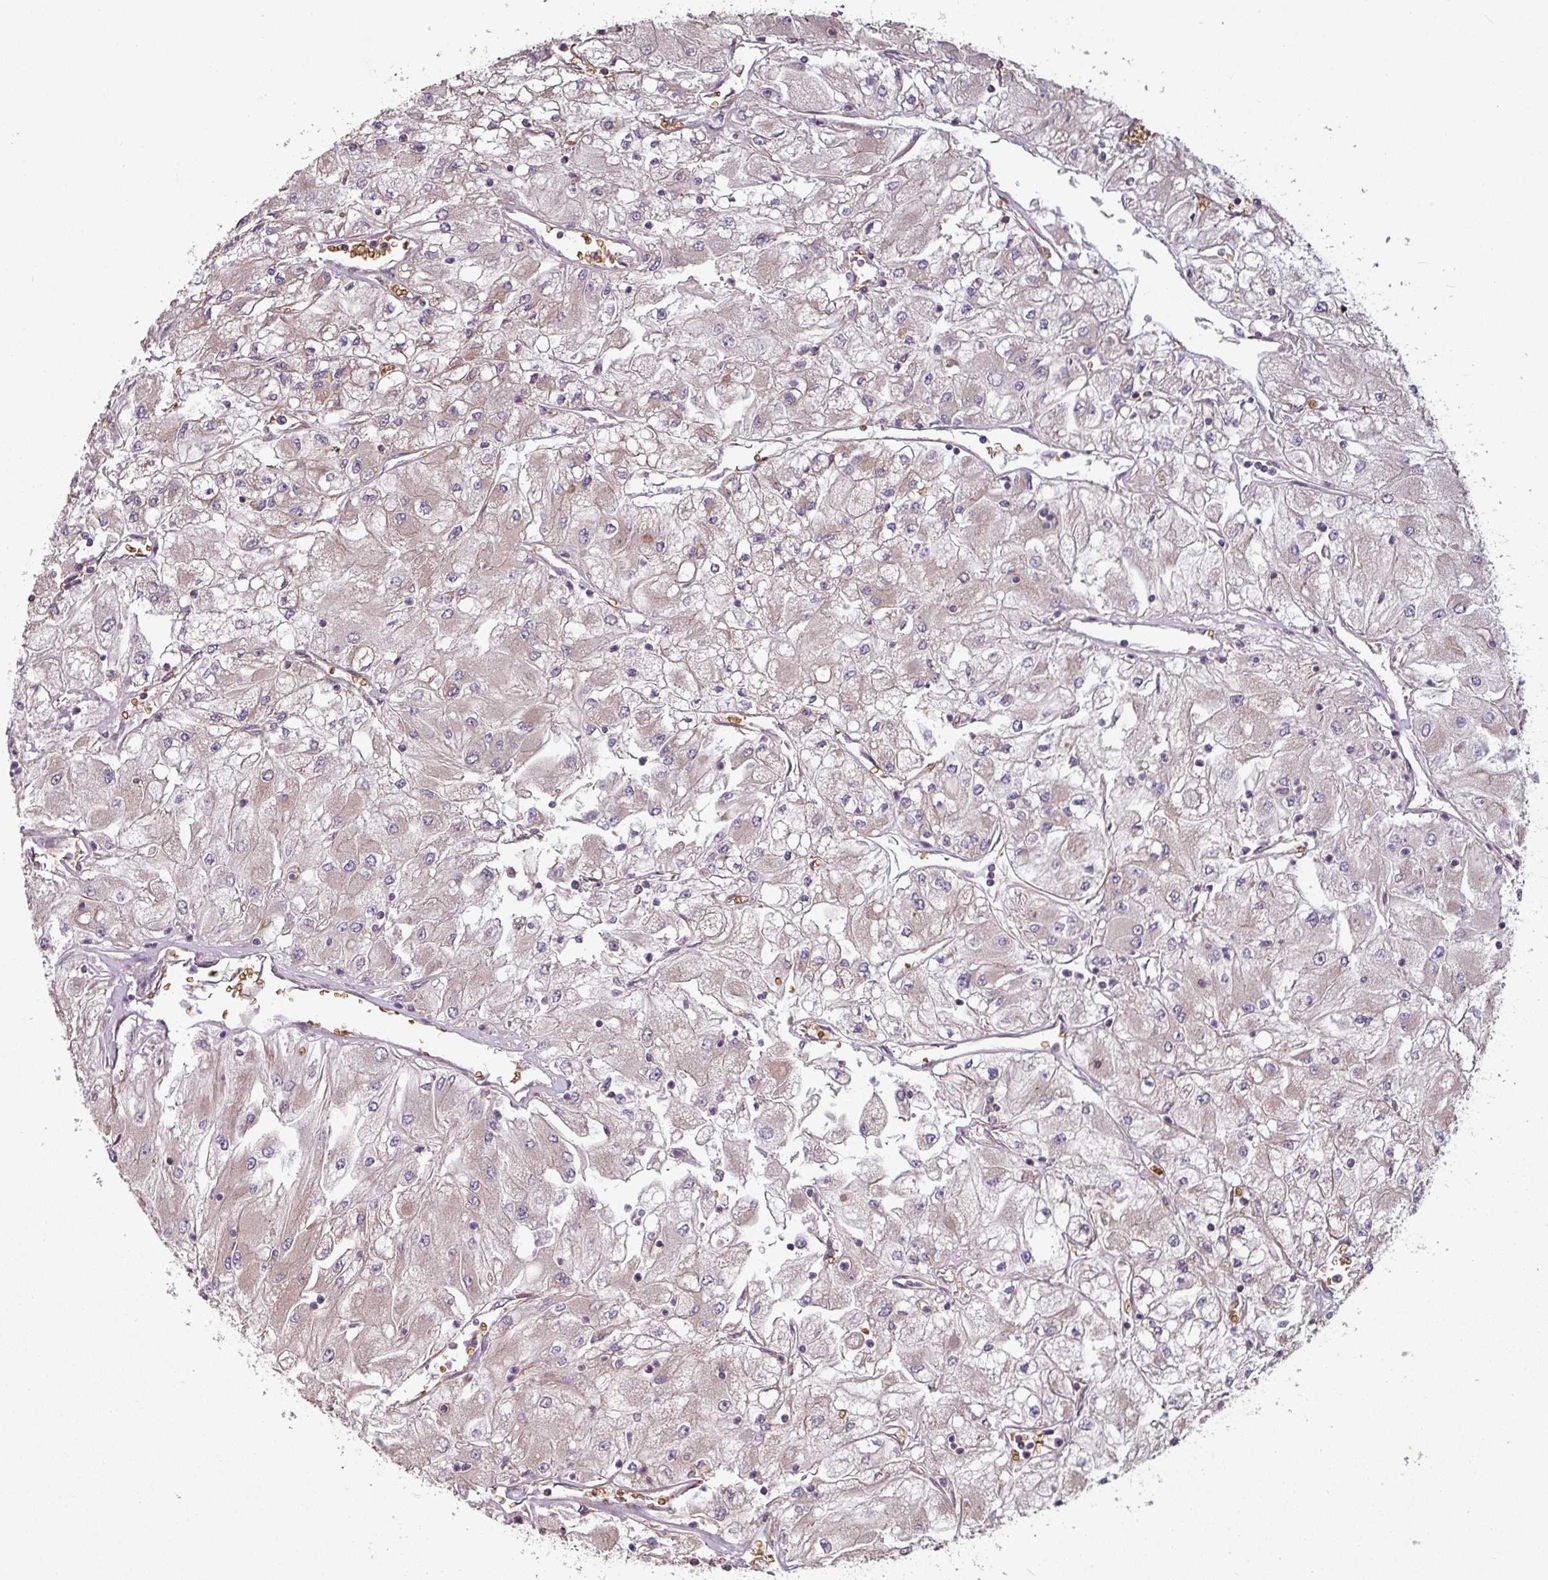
{"staining": {"intensity": "weak", "quantity": "<25%", "location": "cytoplasmic/membranous"}, "tissue": "renal cancer", "cell_type": "Tumor cells", "image_type": "cancer", "snomed": [{"axis": "morphology", "description": "Adenocarcinoma, NOS"}, {"axis": "topography", "description": "Kidney"}], "caption": "Renal adenocarcinoma stained for a protein using IHC demonstrates no expression tumor cells.", "gene": "NHSL2", "patient": {"sex": "male", "age": 80}}